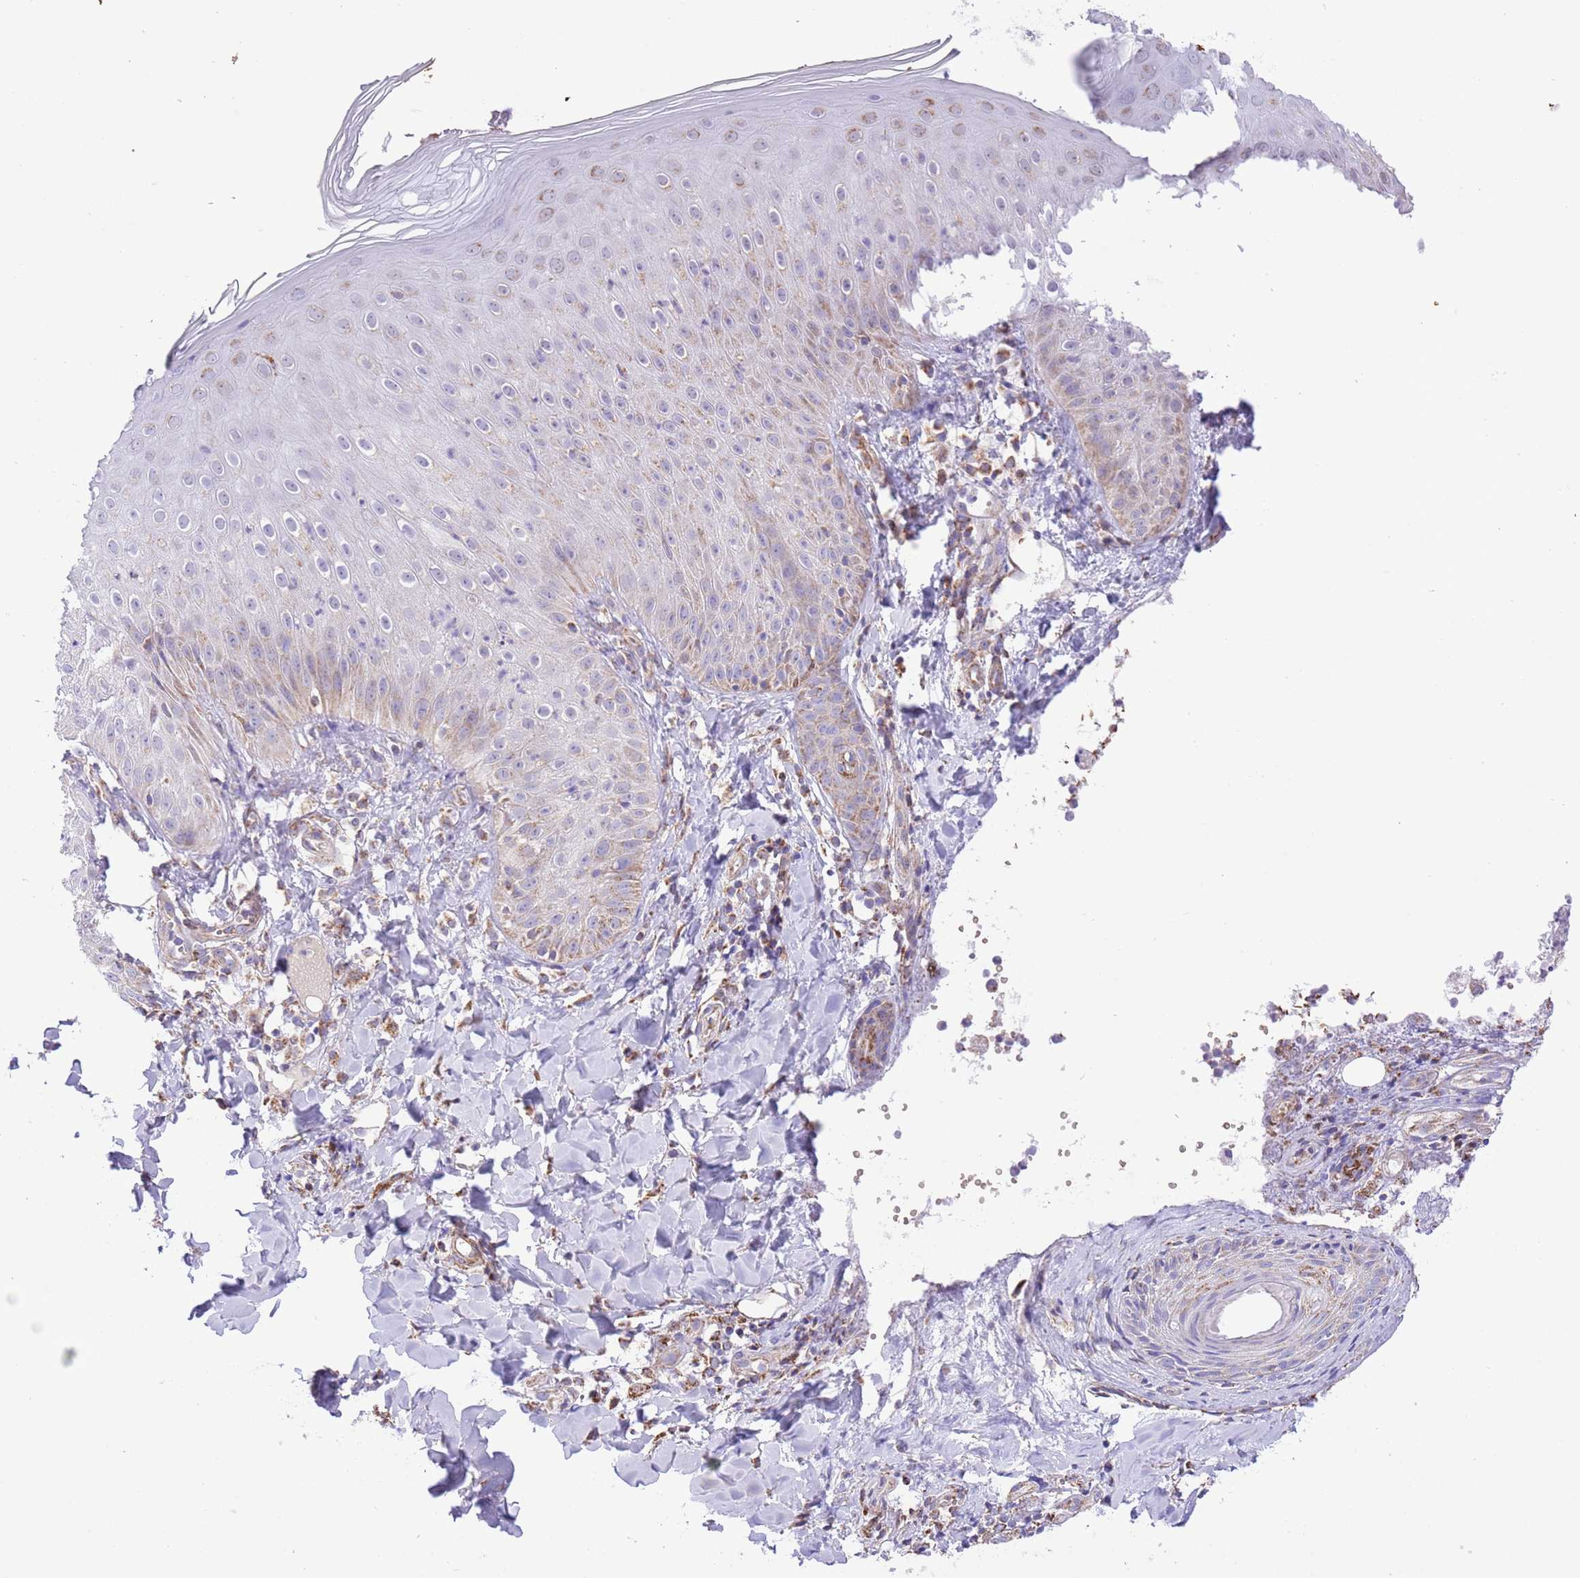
{"staining": {"intensity": "strong", "quantity": "<25%", "location": "cytoplasmic/membranous"}, "tissue": "skin", "cell_type": "Epidermal cells", "image_type": "normal", "snomed": [{"axis": "morphology", "description": "Normal tissue, NOS"}, {"axis": "morphology", "description": "Inflammation, NOS"}, {"axis": "topography", "description": "Soft tissue"}, {"axis": "topography", "description": "Anal"}], "caption": "Protein staining of benign skin demonstrates strong cytoplasmic/membranous expression in about <25% of epidermal cells.", "gene": "SS18L2", "patient": {"sex": "female", "age": 15}}